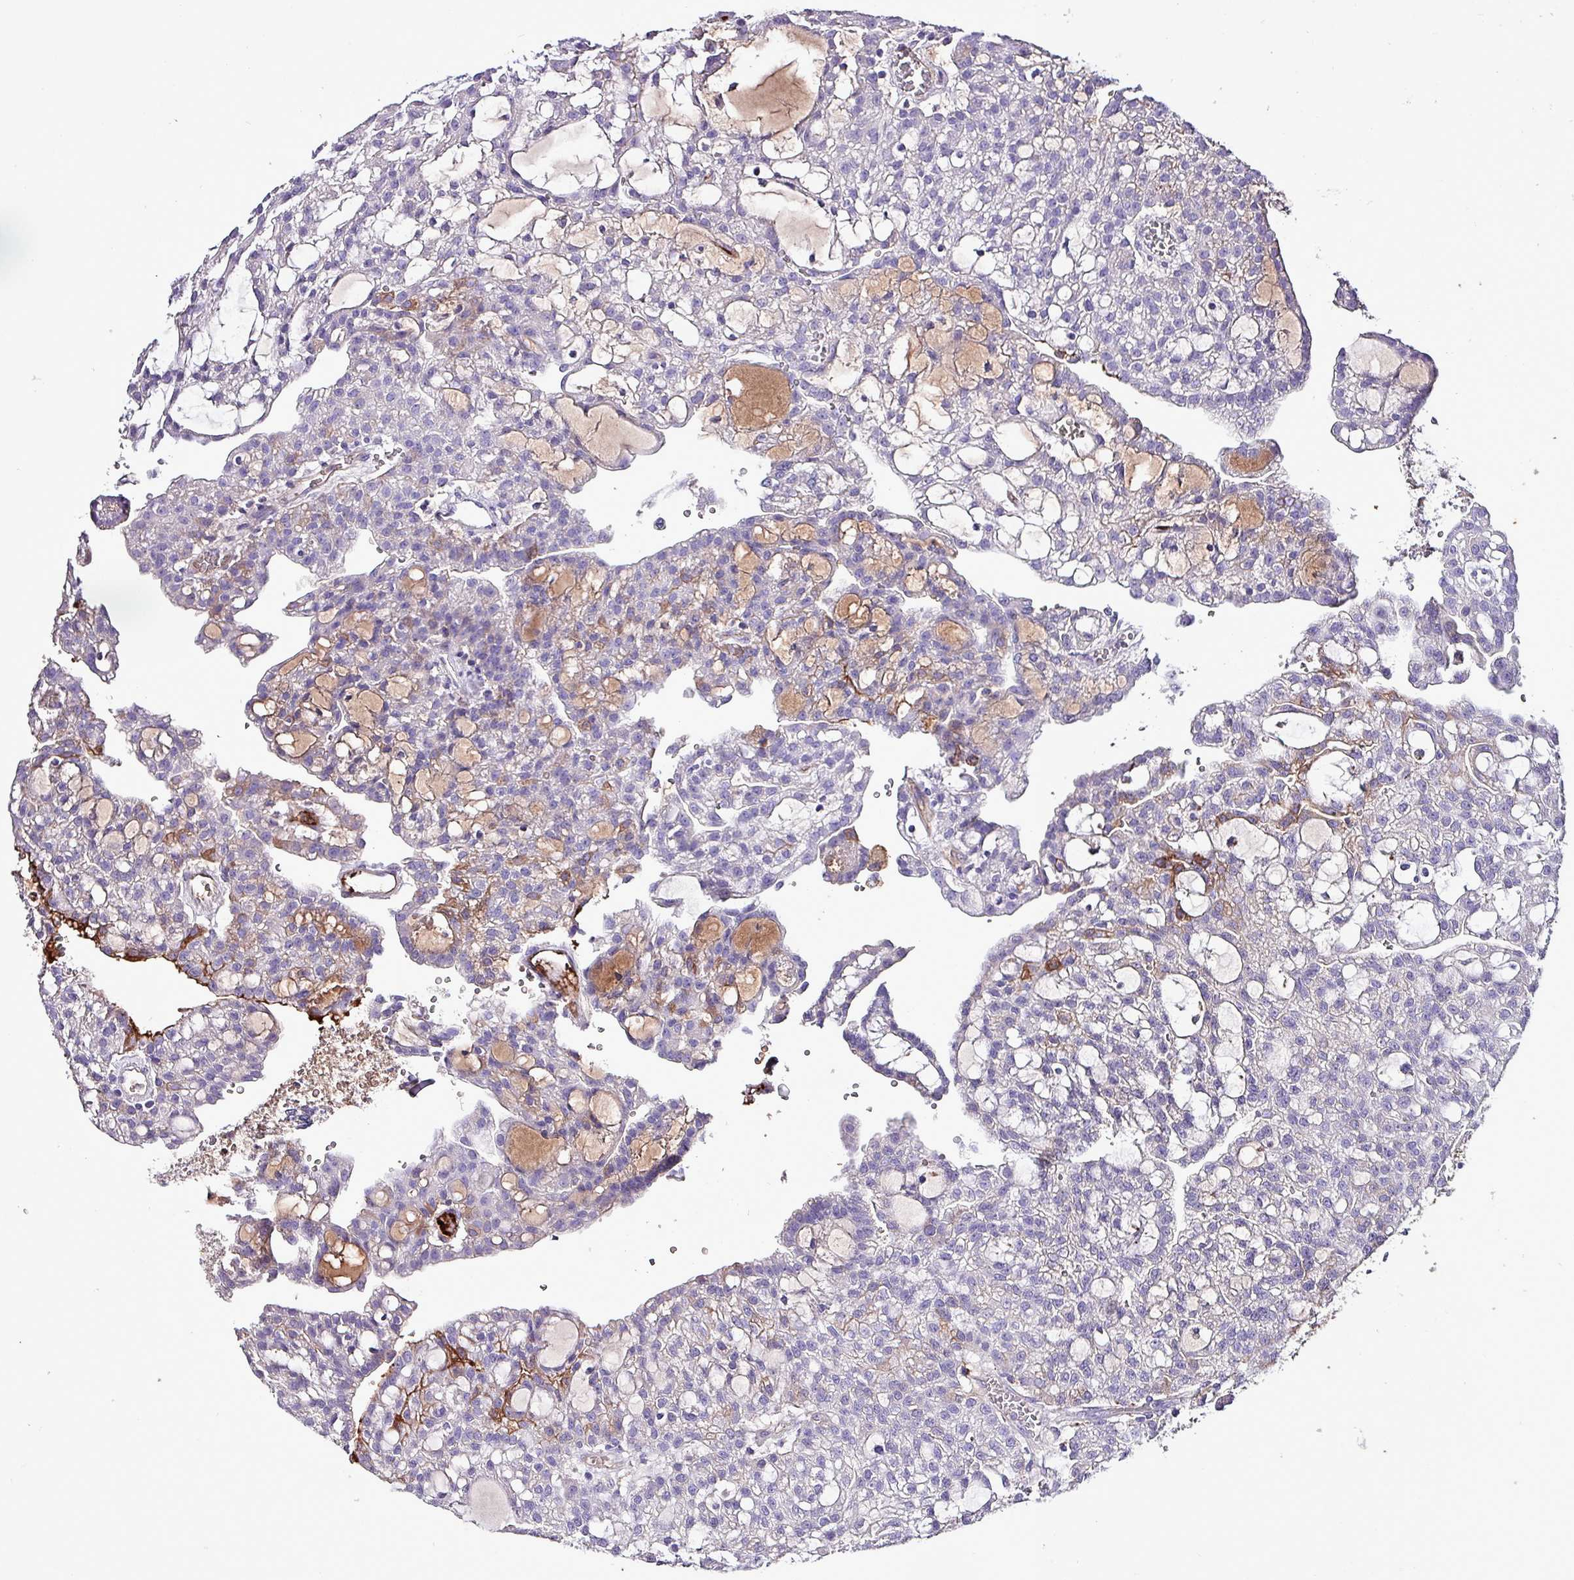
{"staining": {"intensity": "negative", "quantity": "none", "location": "none"}, "tissue": "renal cancer", "cell_type": "Tumor cells", "image_type": "cancer", "snomed": [{"axis": "morphology", "description": "Adenocarcinoma, NOS"}, {"axis": "topography", "description": "Kidney"}], "caption": "The IHC image has no significant staining in tumor cells of adenocarcinoma (renal) tissue.", "gene": "HP", "patient": {"sex": "male", "age": 63}}